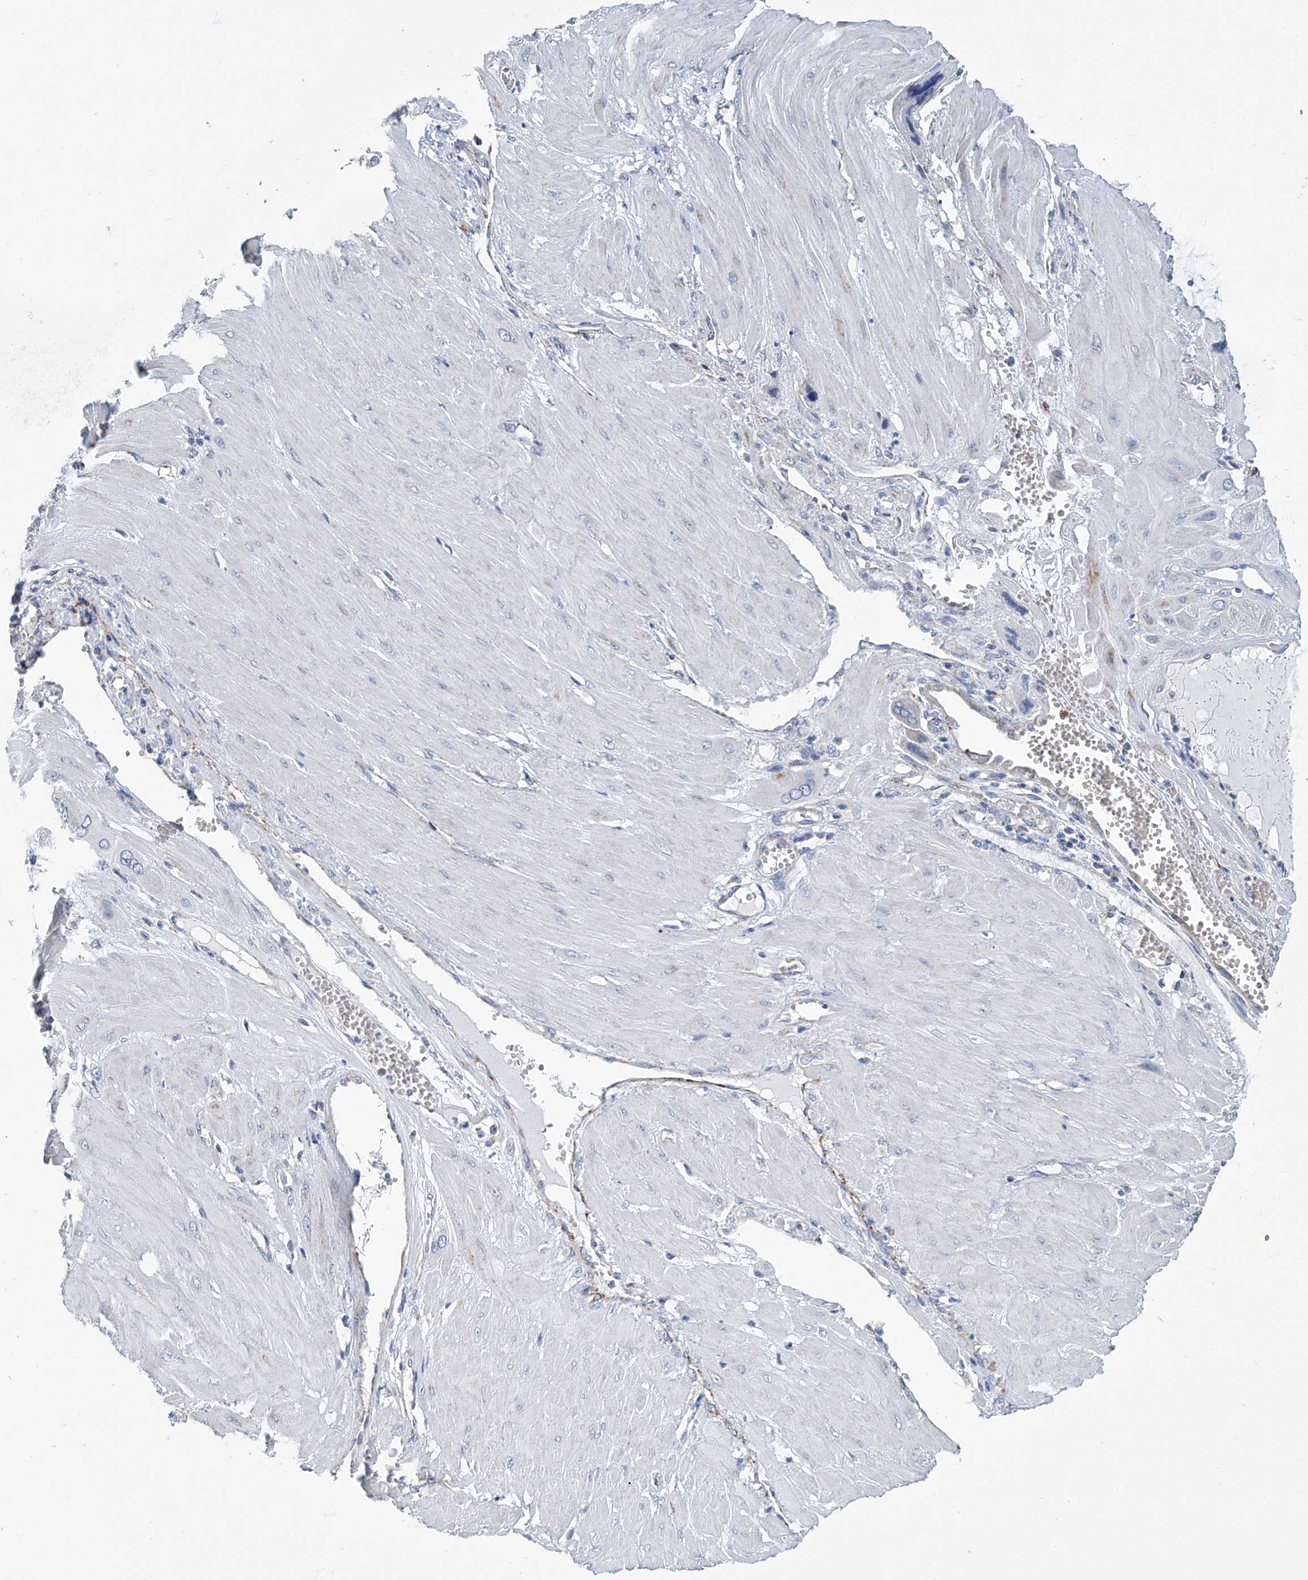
{"staining": {"intensity": "negative", "quantity": "none", "location": "none"}, "tissue": "cervical cancer", "cell_type": "Tumor cells", "image_type": "cancer", "snomed": [{"axis": "morphology", "description": "Squamous cell carcinoma, NOS"}, {"axis": "topography", "description": "Cervix"}], "caption": "Tumor cells show no significant expression in cervical cancer. Nuclei are stained in blue.", "gene": "MT-ND1", "patient": {"sex": "female", "age": 34}}